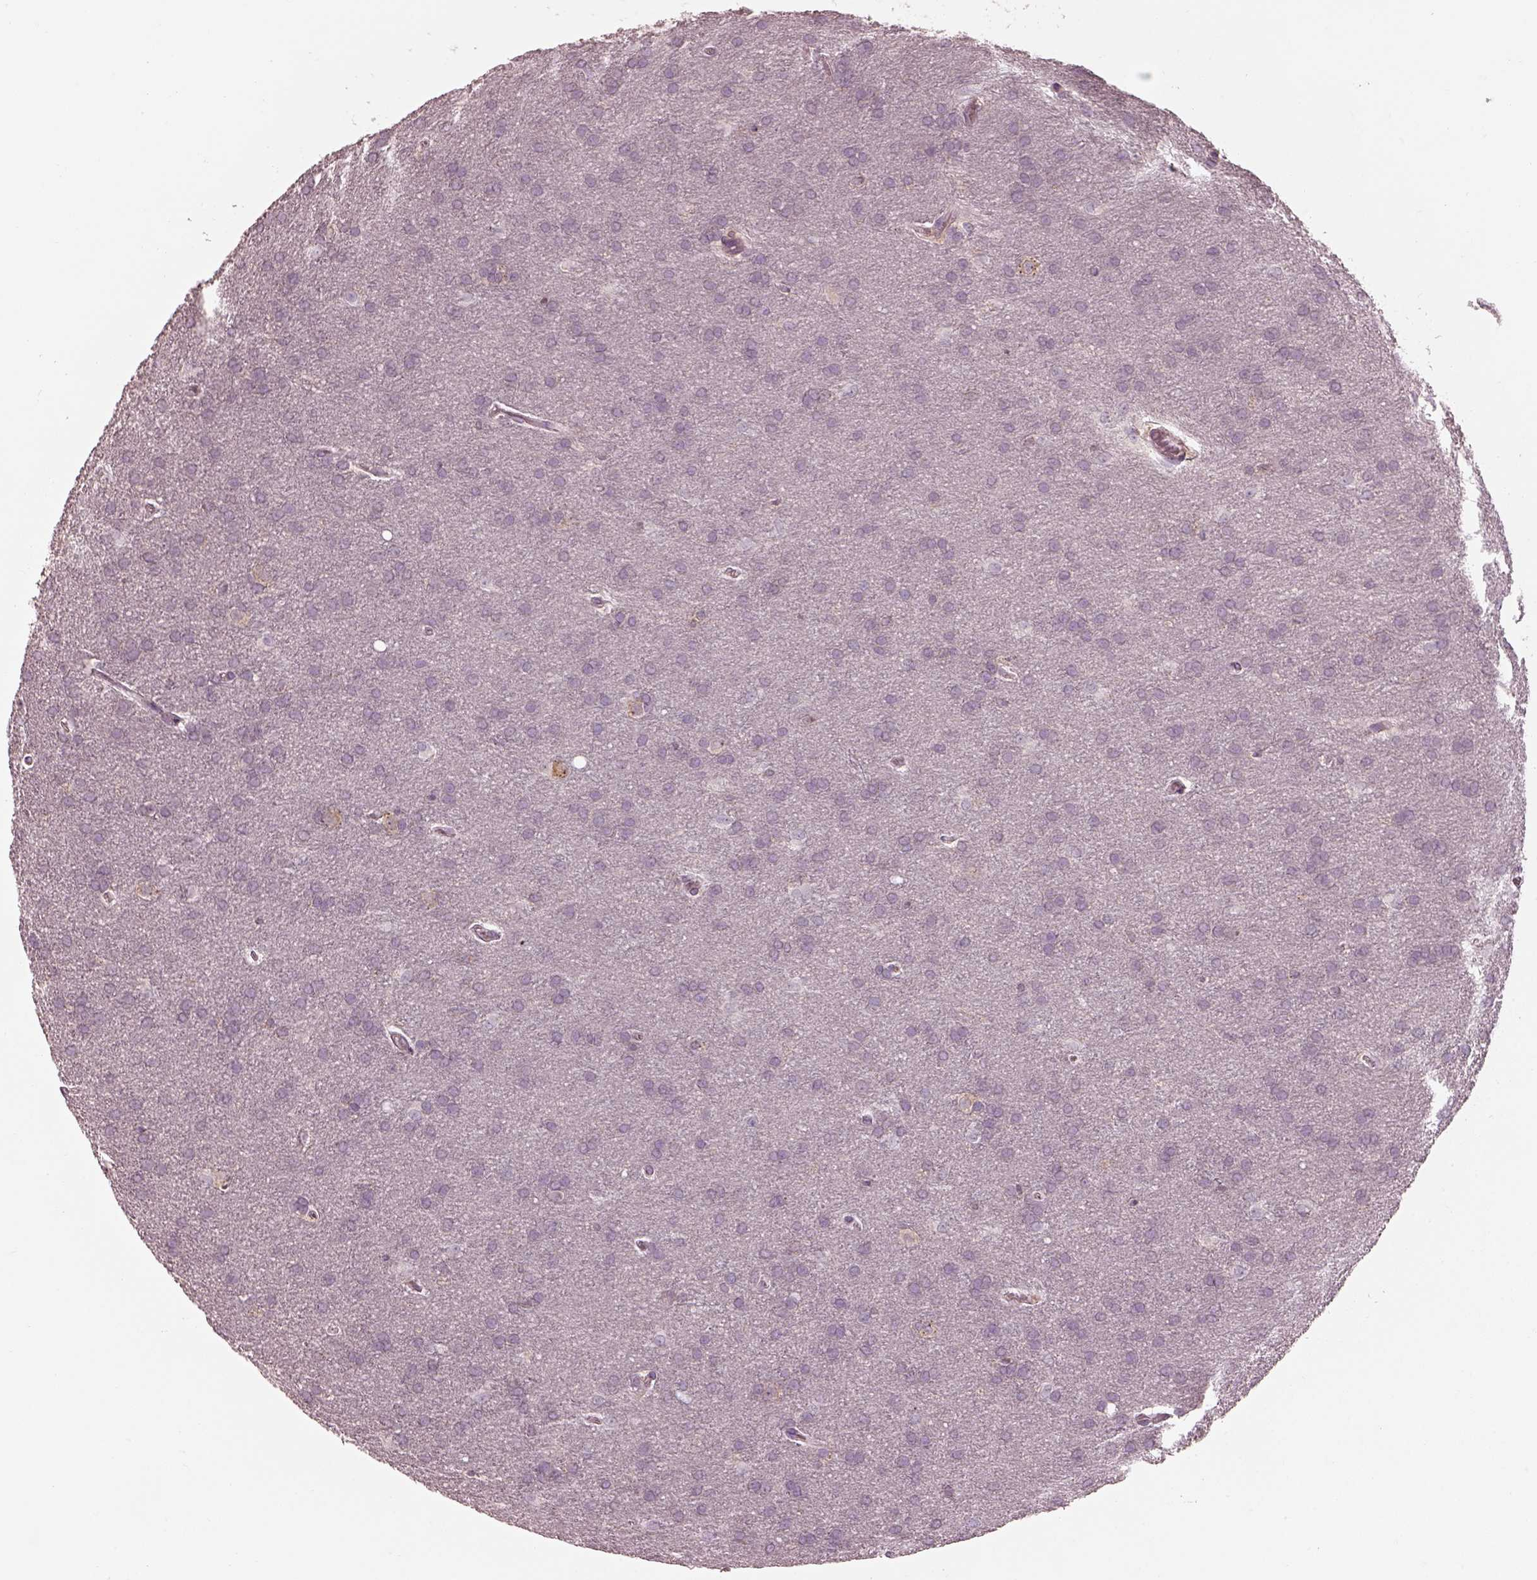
{"staining": {"intensity": "negative", "quantity": "none", "location": "none"}, "tissue": "glioma", "cell_type": "Tumor cells", "image_type": "cancer", "snomed": [{"axis": "morphology", "description": "Glioma, malignant, Low grade"}, {"axis": "topography", "description": "Brain"}], "caption": "A high-resolution micrograph shows immunohistochemistry (IHC) staining of glioma, which exhibits no significant positivity in tumor cells.", "gene": "PRKACG", "patient": {"sex": "female", "age": 32}}